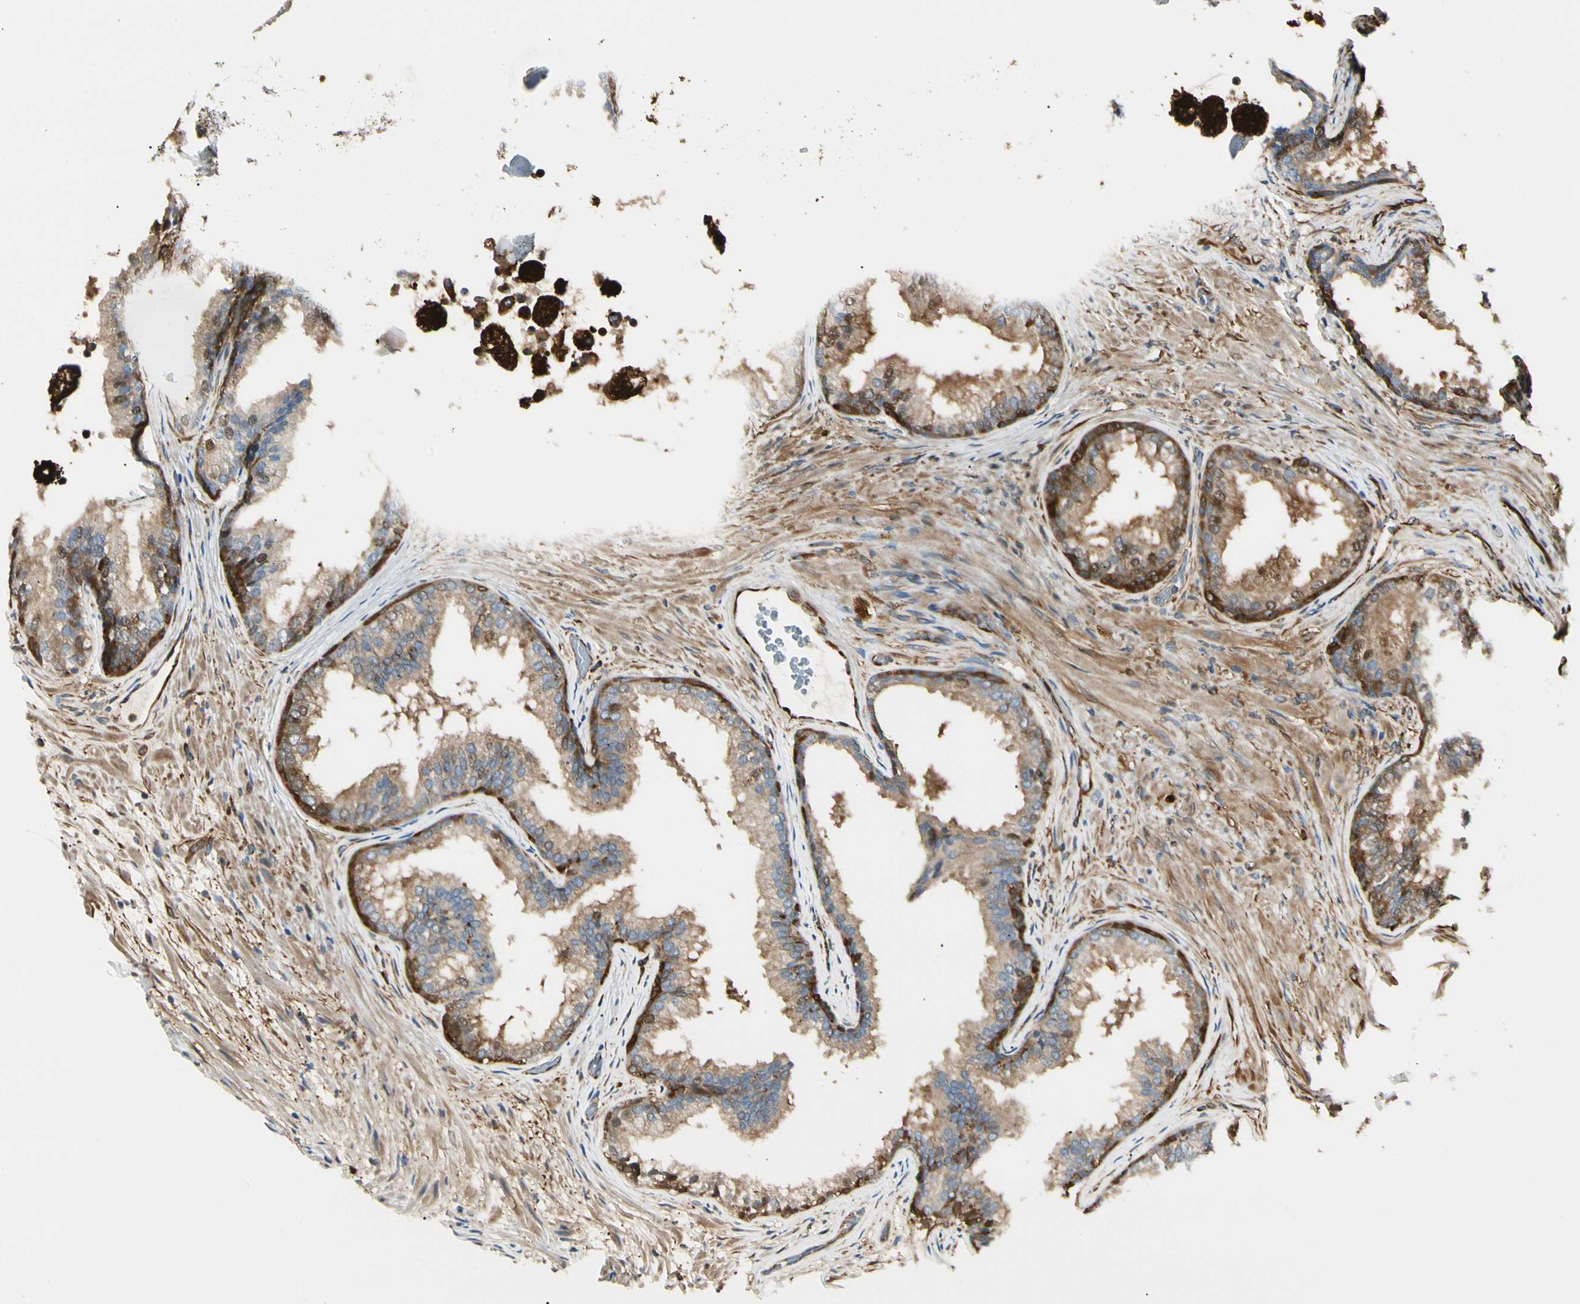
{"staining": {"intensity": "strong", "quantity": "25%-75%", "location": "cytoplasmic/membranous"}, "tissue": "prostate", "cell_type": "Glandular cells", "image_type": "normal", "snomed": [{"axis": "morphology", "description": "Normal tissue, NOS"}, {"axis": "topography", "description": "Prostate"}], "caption": "High-power microscopy captured an IHC micrograph of normal prostate, revealing strong cytoplasmic/membranous expression in about 25%-75% of glandular cells.", "gene": "FTH1", "patient": {"sex": "male", "age": 76}}